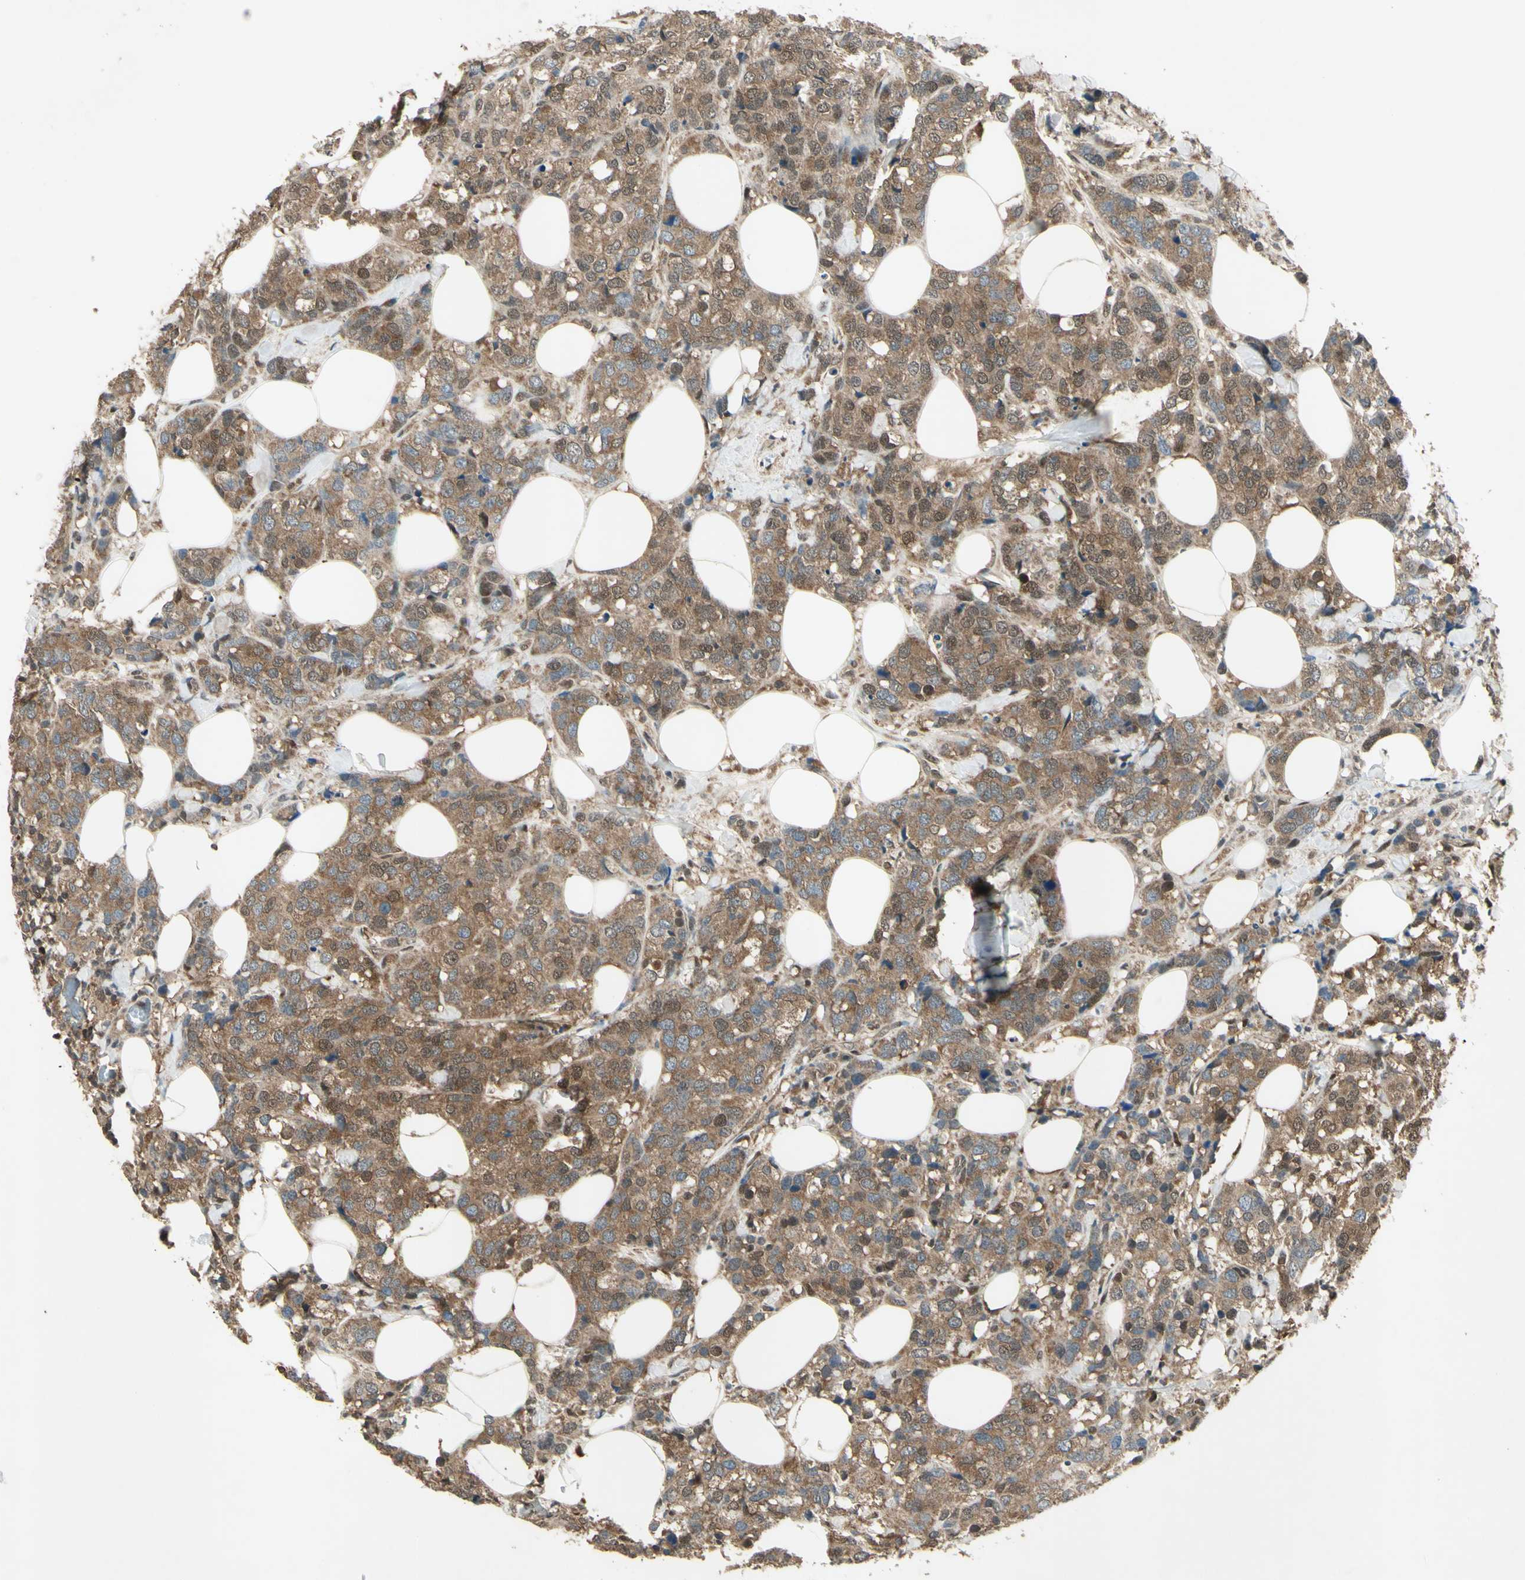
{"staining": {"intensity": "moderate", "quantity": ">75%", "location": "cytoplasmic/membranous"}, "tissue": "breast cancer", "cell_type": "Tumor cells", "image_type": "cancer", "snomed": [{"axis": "morphology", "description": "Lobular carcinoma"}, {"axis": "topography", "description": "Breast"}], "caption": "Moderate cytoplasmic/membranous positivity for a protein is present in approximately >75% of tumor cells of breast cancer using immunohistochemistry.", "gene": "PSMD5", "patient": {"sex": "female", "age": 59}}